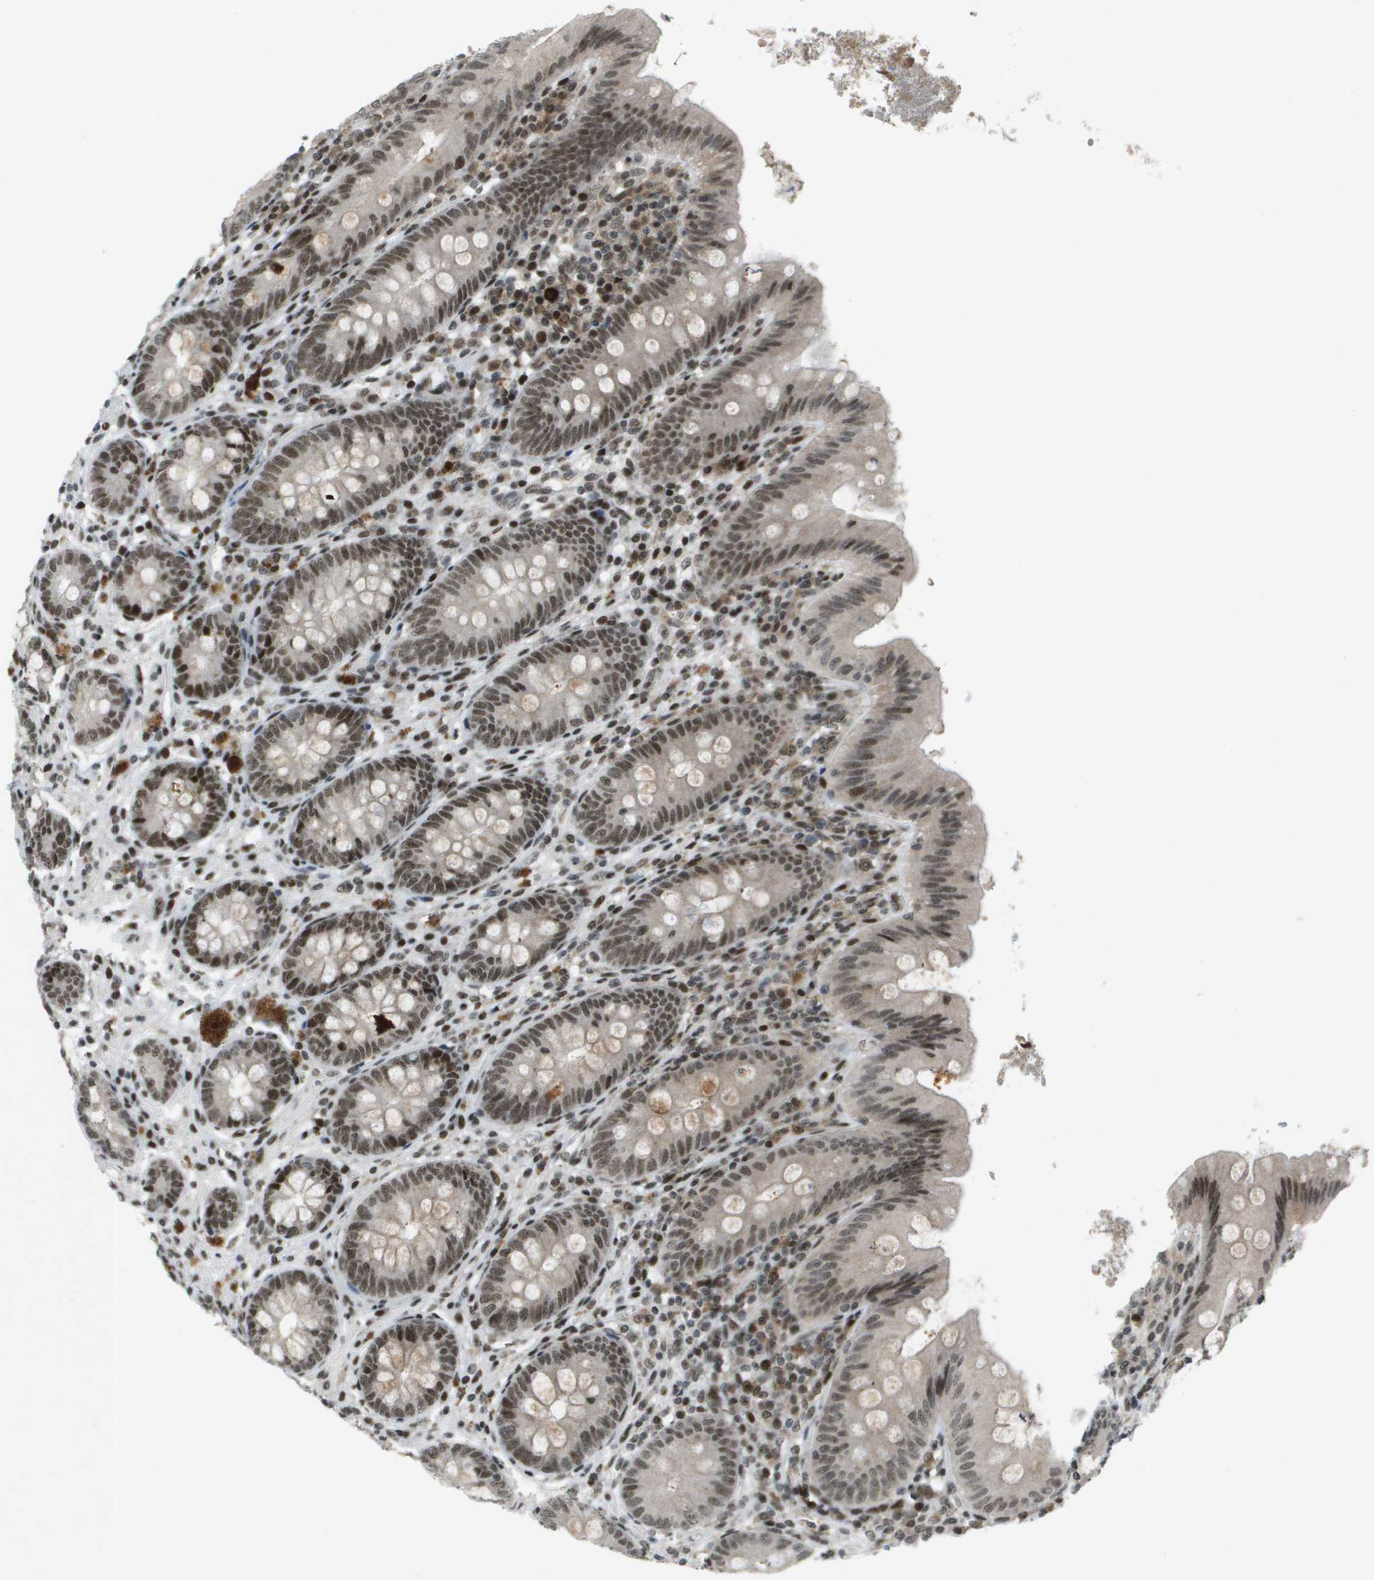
{"staining": {"intensity": "moderate", "quantity": ">75%", "location": "nuclear"}, "tissue": "appendix", "cell_type": "Glandular cells", "image_type": "normal", "snomed": [{"axis": "morphology", "description": "Normal tissue, NOS"}, {"axis": "topography", "description": "Appendix"}], "caption": "There is medium levels of moderate nuclear positivity in glandular cells of normal appendix, as demonstrated by immunohistochemical staining (brown color).", "gene": "IRF7", "patient": {"sex": "male", "age": 56}}